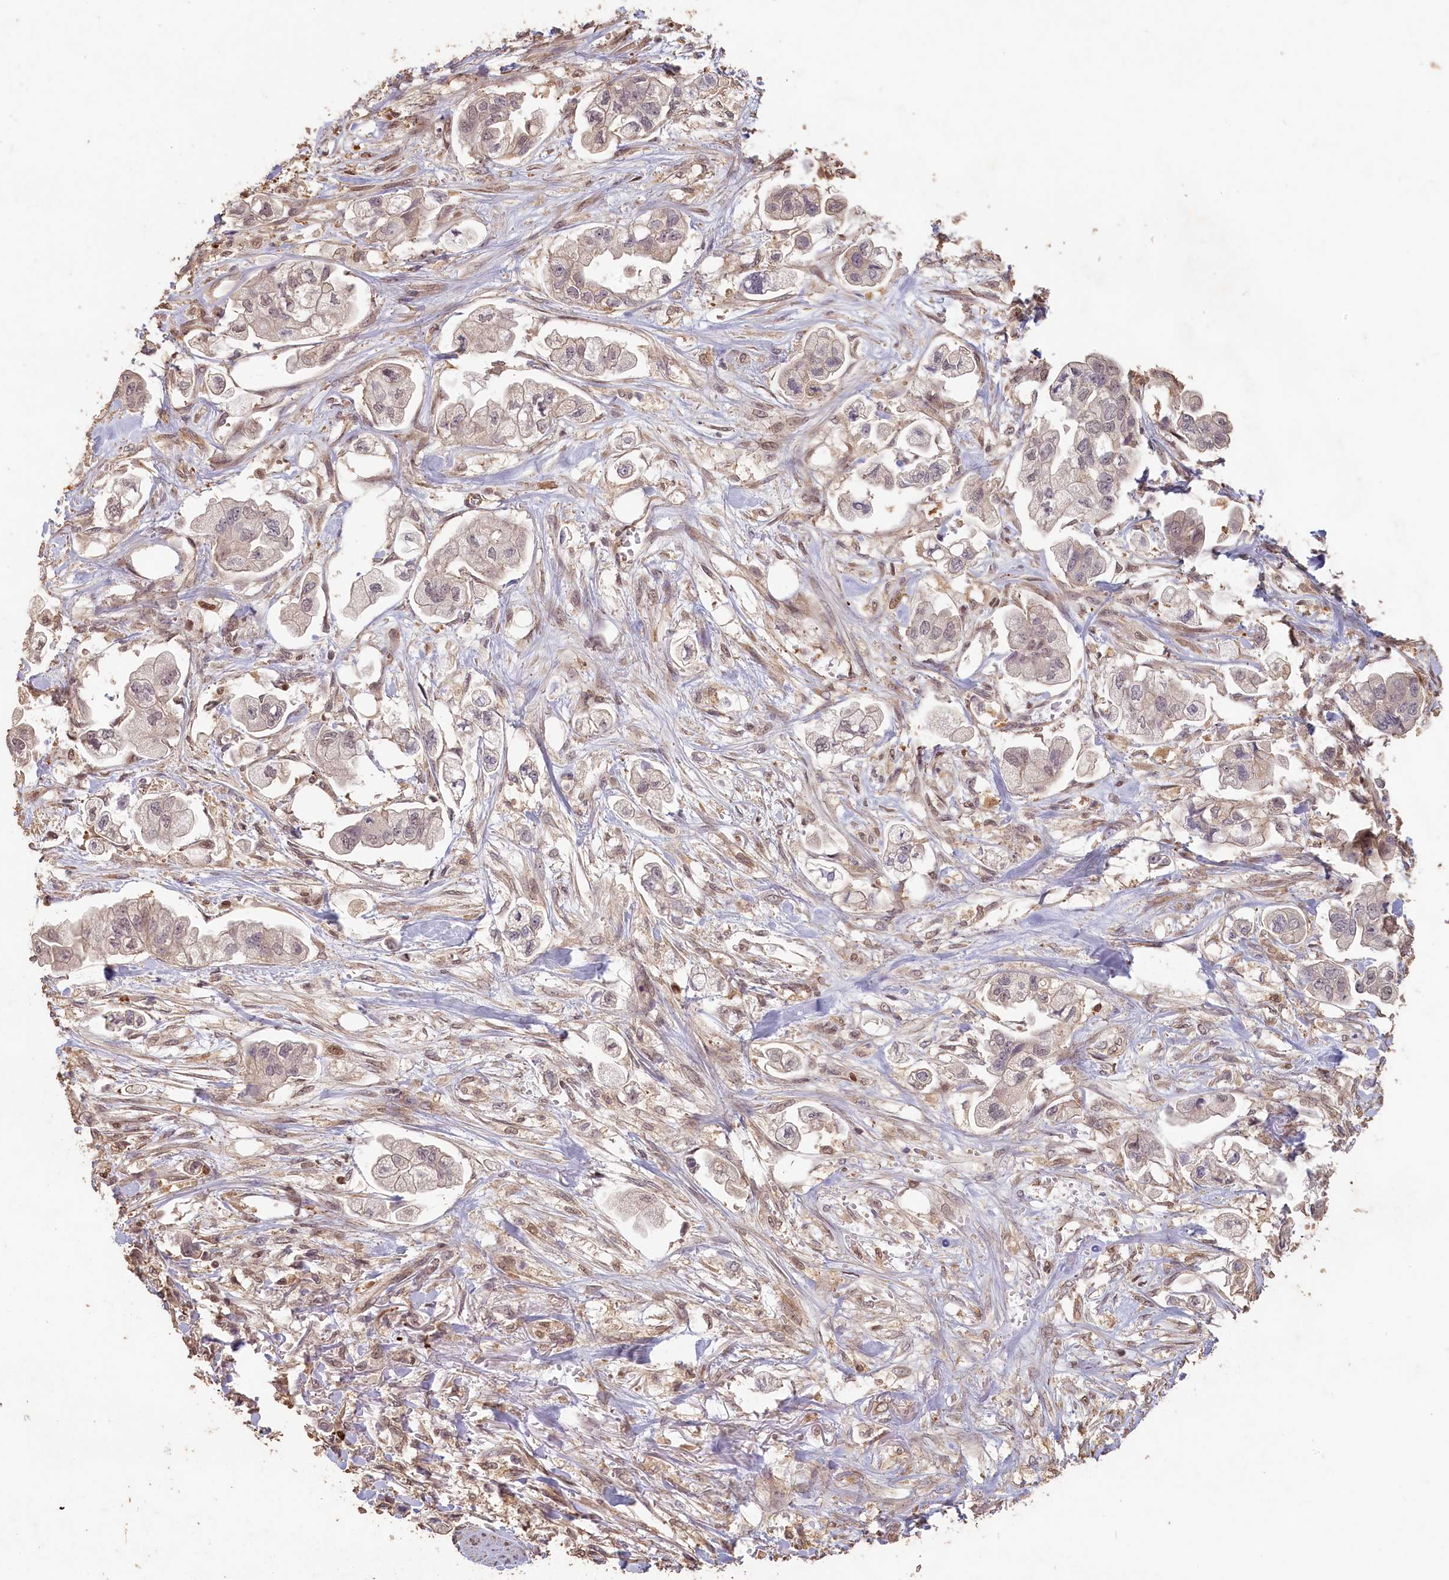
{"staining": {"intensity": "weak", "quantity": "<25%", "location": "cytoplasmic/membranous"}, "tissue": "stomach cancer", "cell_type": "Tumor cells", "image_type": "cancer", "snomed": [{"axis": "morphology", "description": "Adenocarcinoma, NOS"}, {"axis": "topography", "description": "Stomach"}], "caption": "Immunohistochemistry micrograph of neoplastic tissue: adenocarcinoma (stomach) stained with DAB (3,3'-diaminobenzidine) exhibits no significant protein staining in tumor cells.", "gene": "MADD", "patient": {"sex": "male", "age": 62}}